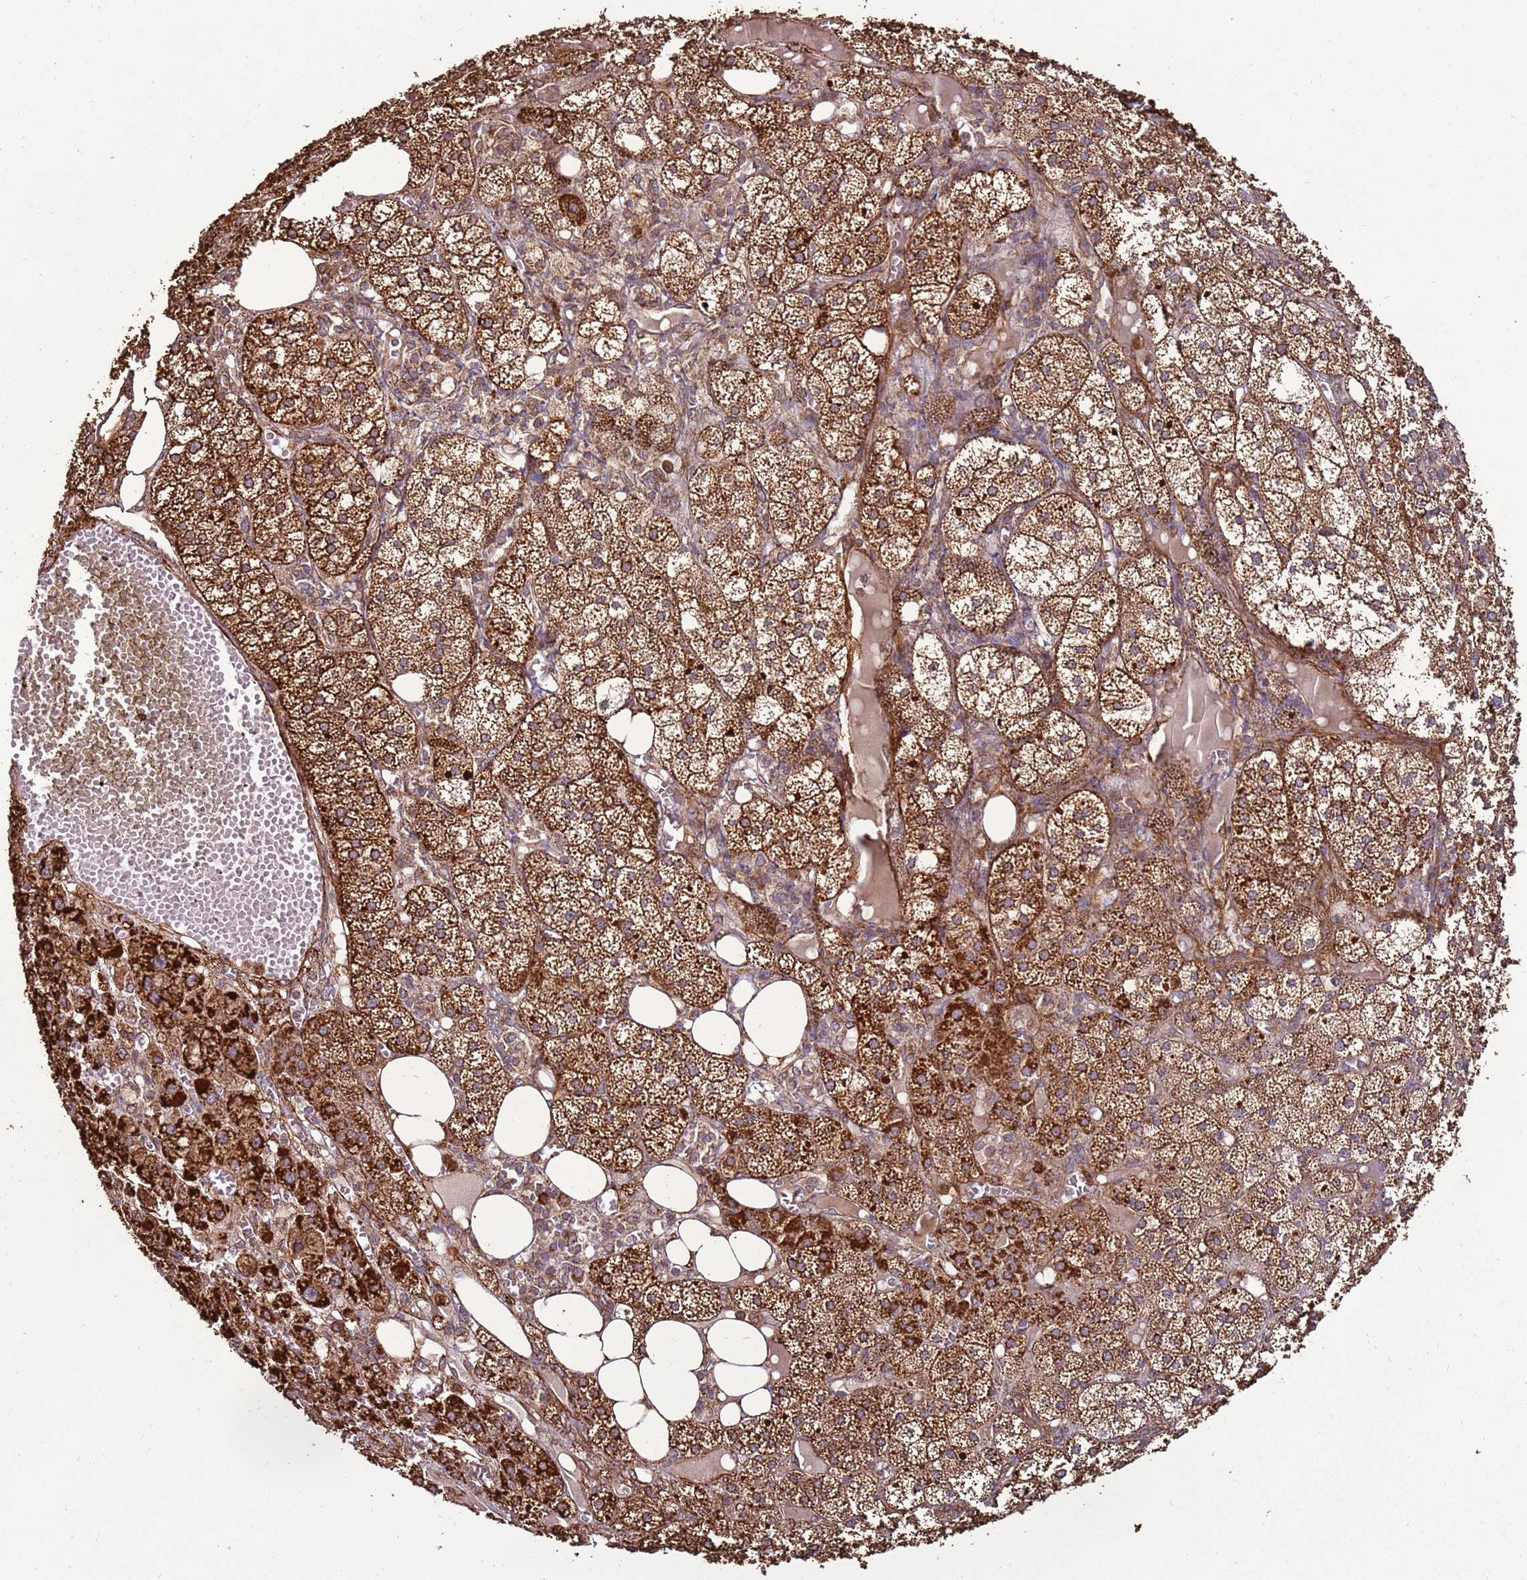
{"staining": {"intensity": "strong", "quantity": ">75%", "location": "cytoplasmic/membranous"}, "tissue": "adrenal gland", "cell_type": "Glandular cells", "image_type": "normal", "snomed": [{"axis": "morphology", "description": "Normal tissue, NOS"}, {"axis": "topography", "description": "Adrenal gland"}], "caption": "This photomicrograph displays normal adrenal gland stained with IHC to label a protein in brown. The cytoplasmic/membranous of glandular cells show strong positivity for the protein. Nuclei are counter-stained blue.", "gene": "DDX59", "patient": {"sex": "female", "age": 61}}